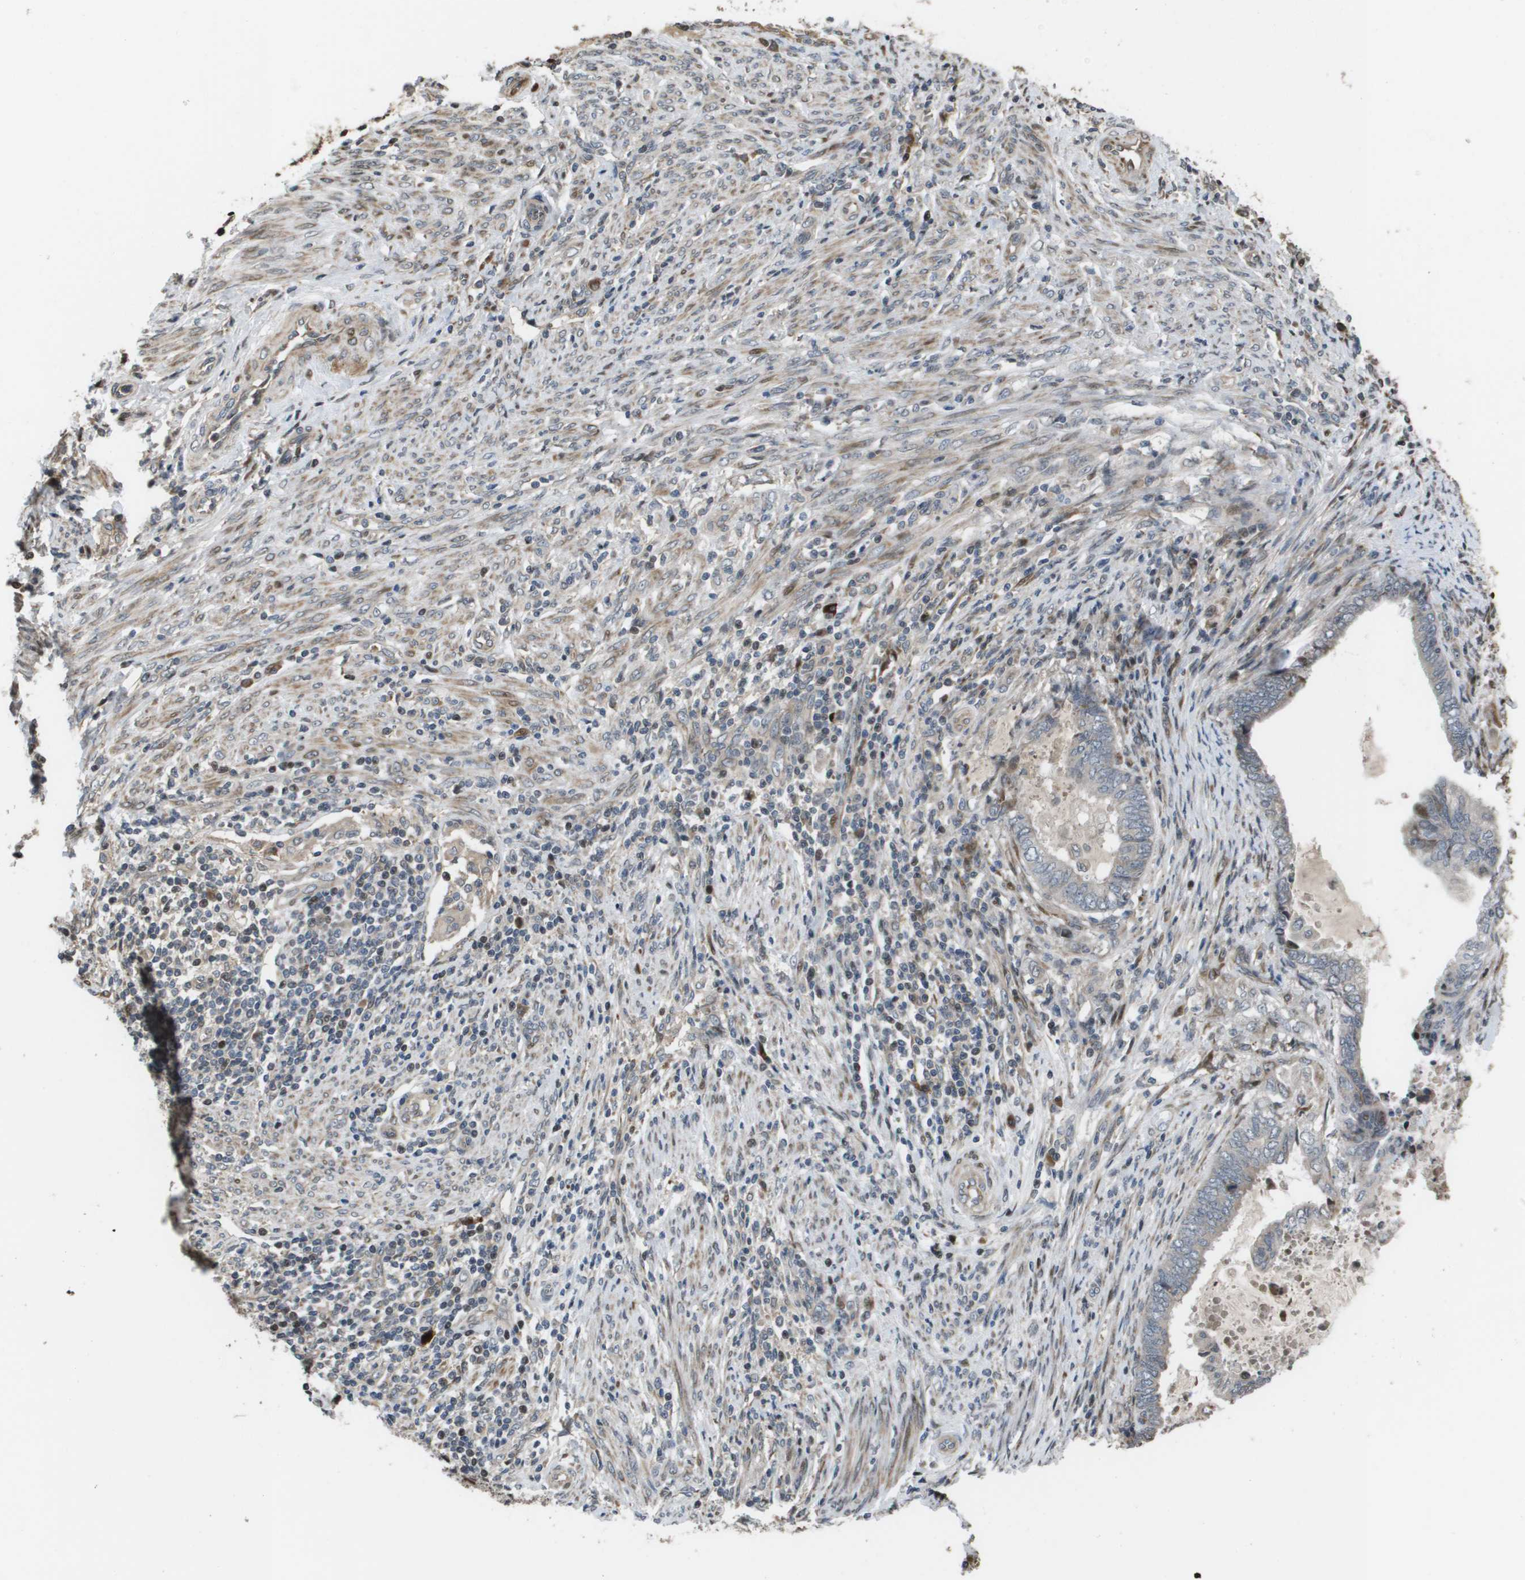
{"staining": {"intensity": "negative", "quantity": "none", "location": "none"}, "tissue": "endometrial cancer", "cell_type": "Tumor cells", "image_type": "cancer", "snomed": [{"axis": "morphology", "description": "Adenocarcinoma, NOS"}, {"axis": "topography", "description": "Uterus"}, {"axis": "topography", "description": "Endometrium"}], "caption": "An immunohistochemistry histopathology image of endometrial cancer (adenocarcinoma) is shown. There is no staining in tumor cells of endometrial cancer (adenocarcinoma).", "gene": "AXIN2", "patient": {"sex": "female", "age": 70}}